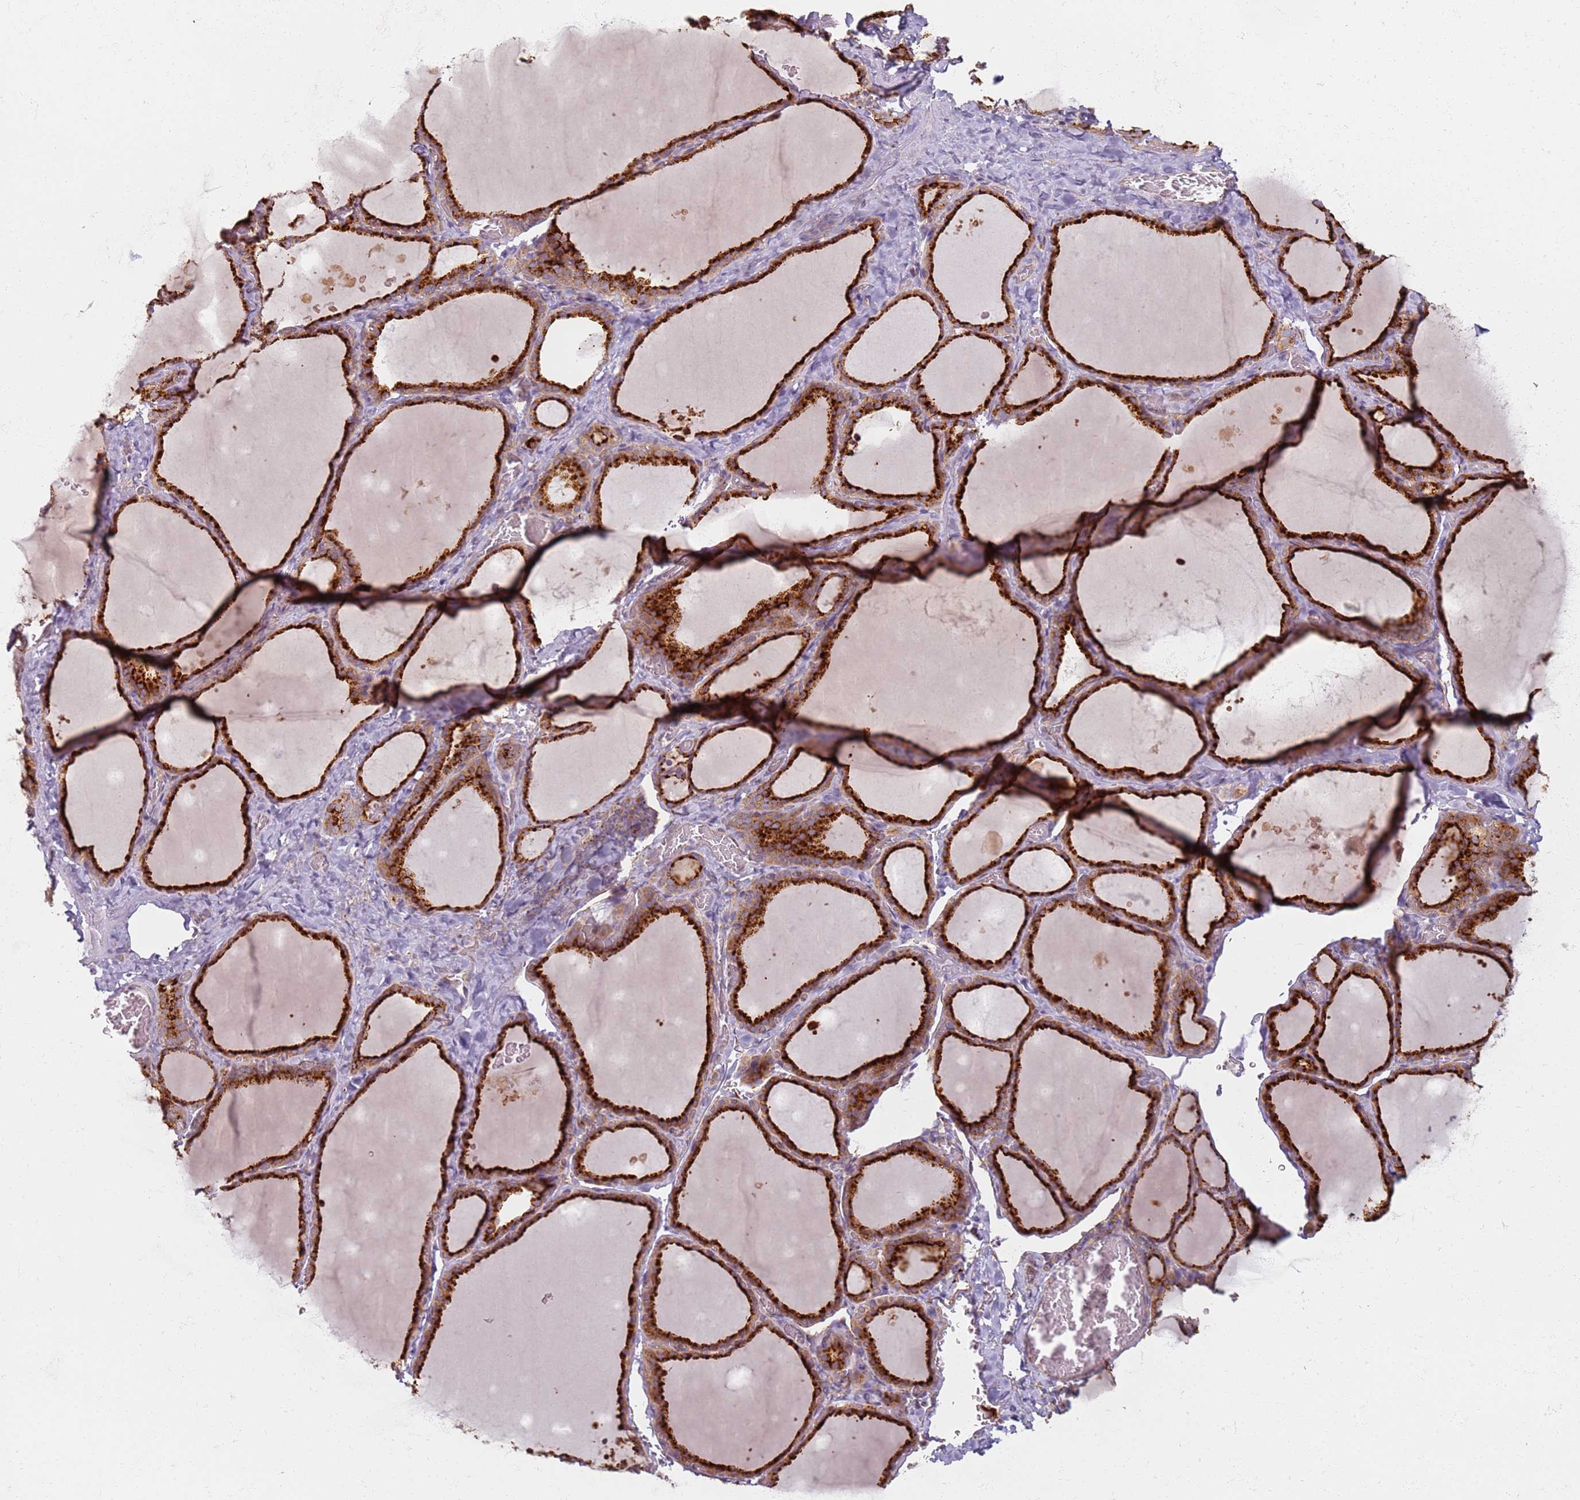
{"staining": {"intensity": "strong", "quantity": ">75%", "location": "cytoplasmic/membranous"}, "tissue": "thyroid gland", "cell_type": "Glandular cells", "image_type": "normal", "snomed": [{"axis": "morphology", "description": "Normal tissue, NOS"}, {"axis": "topography", "description": "Thyroid gland"}], "caption": "Immunohistochemical staining of benign thyroid gland demonstrates high levels of strong cytoplasmic/membranous staining in about >75% of glandular cells.", "gene": "PROKR2", "patient": {"sex": "female", "age": 39}}